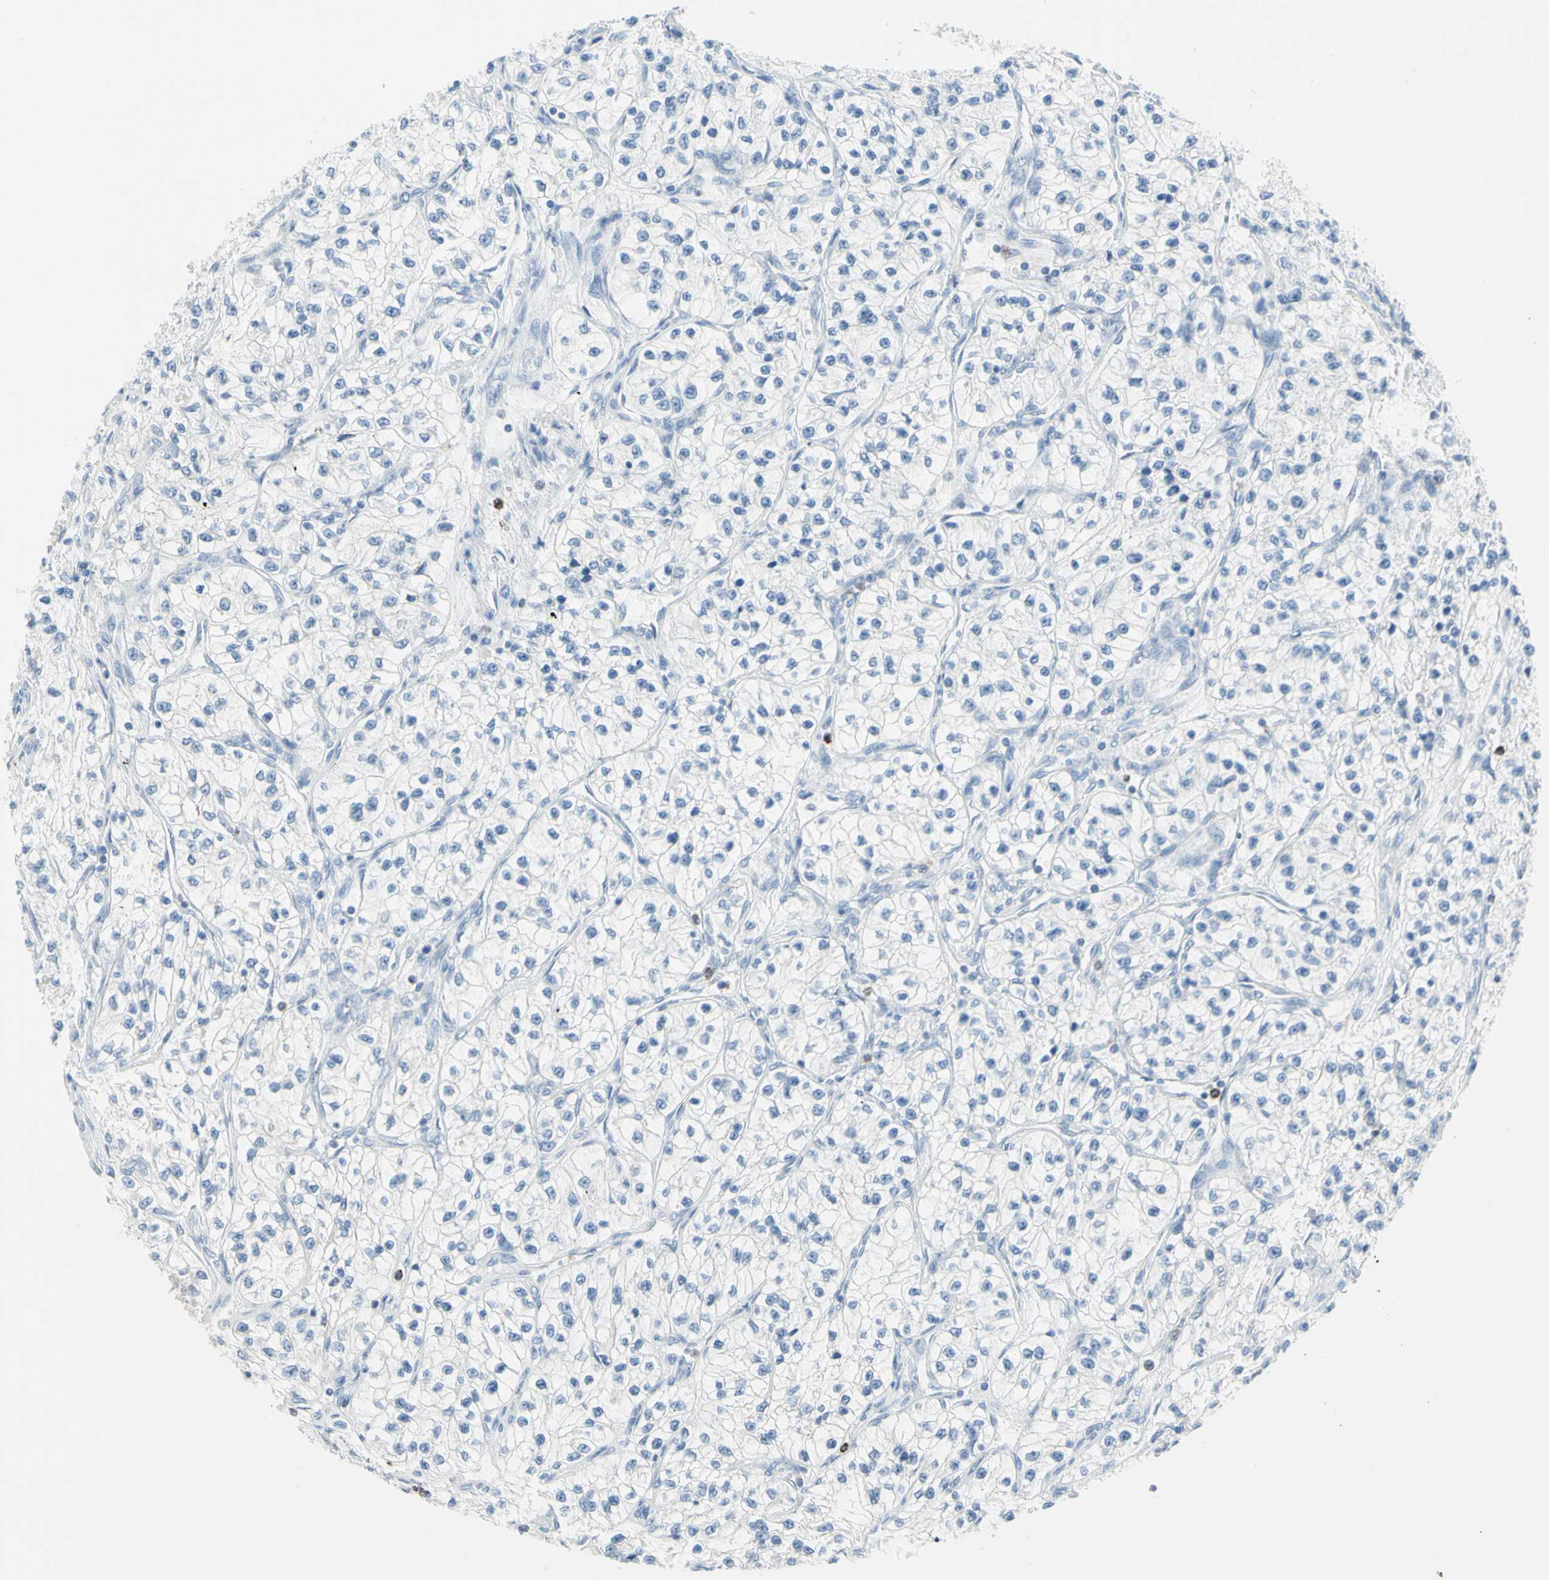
{"staining": {"intensity": "negative", "quantity": "none", "location": "none"}, "tissue": "renal cancer", "cell_type": "Tumor cells", "image_type": "cancer", "snomed": [{"axis": "morphology", "description": "Adenocarcinoma, NOS"}, {"axis": "topography", "description": "Kidney"}], "caption": "Protein analysis of renal adenocarcinoma displays no significant positivity in tumor cells.", "gene": "CYSLTR1", "patient": {"sex": "female", "age": 57}}